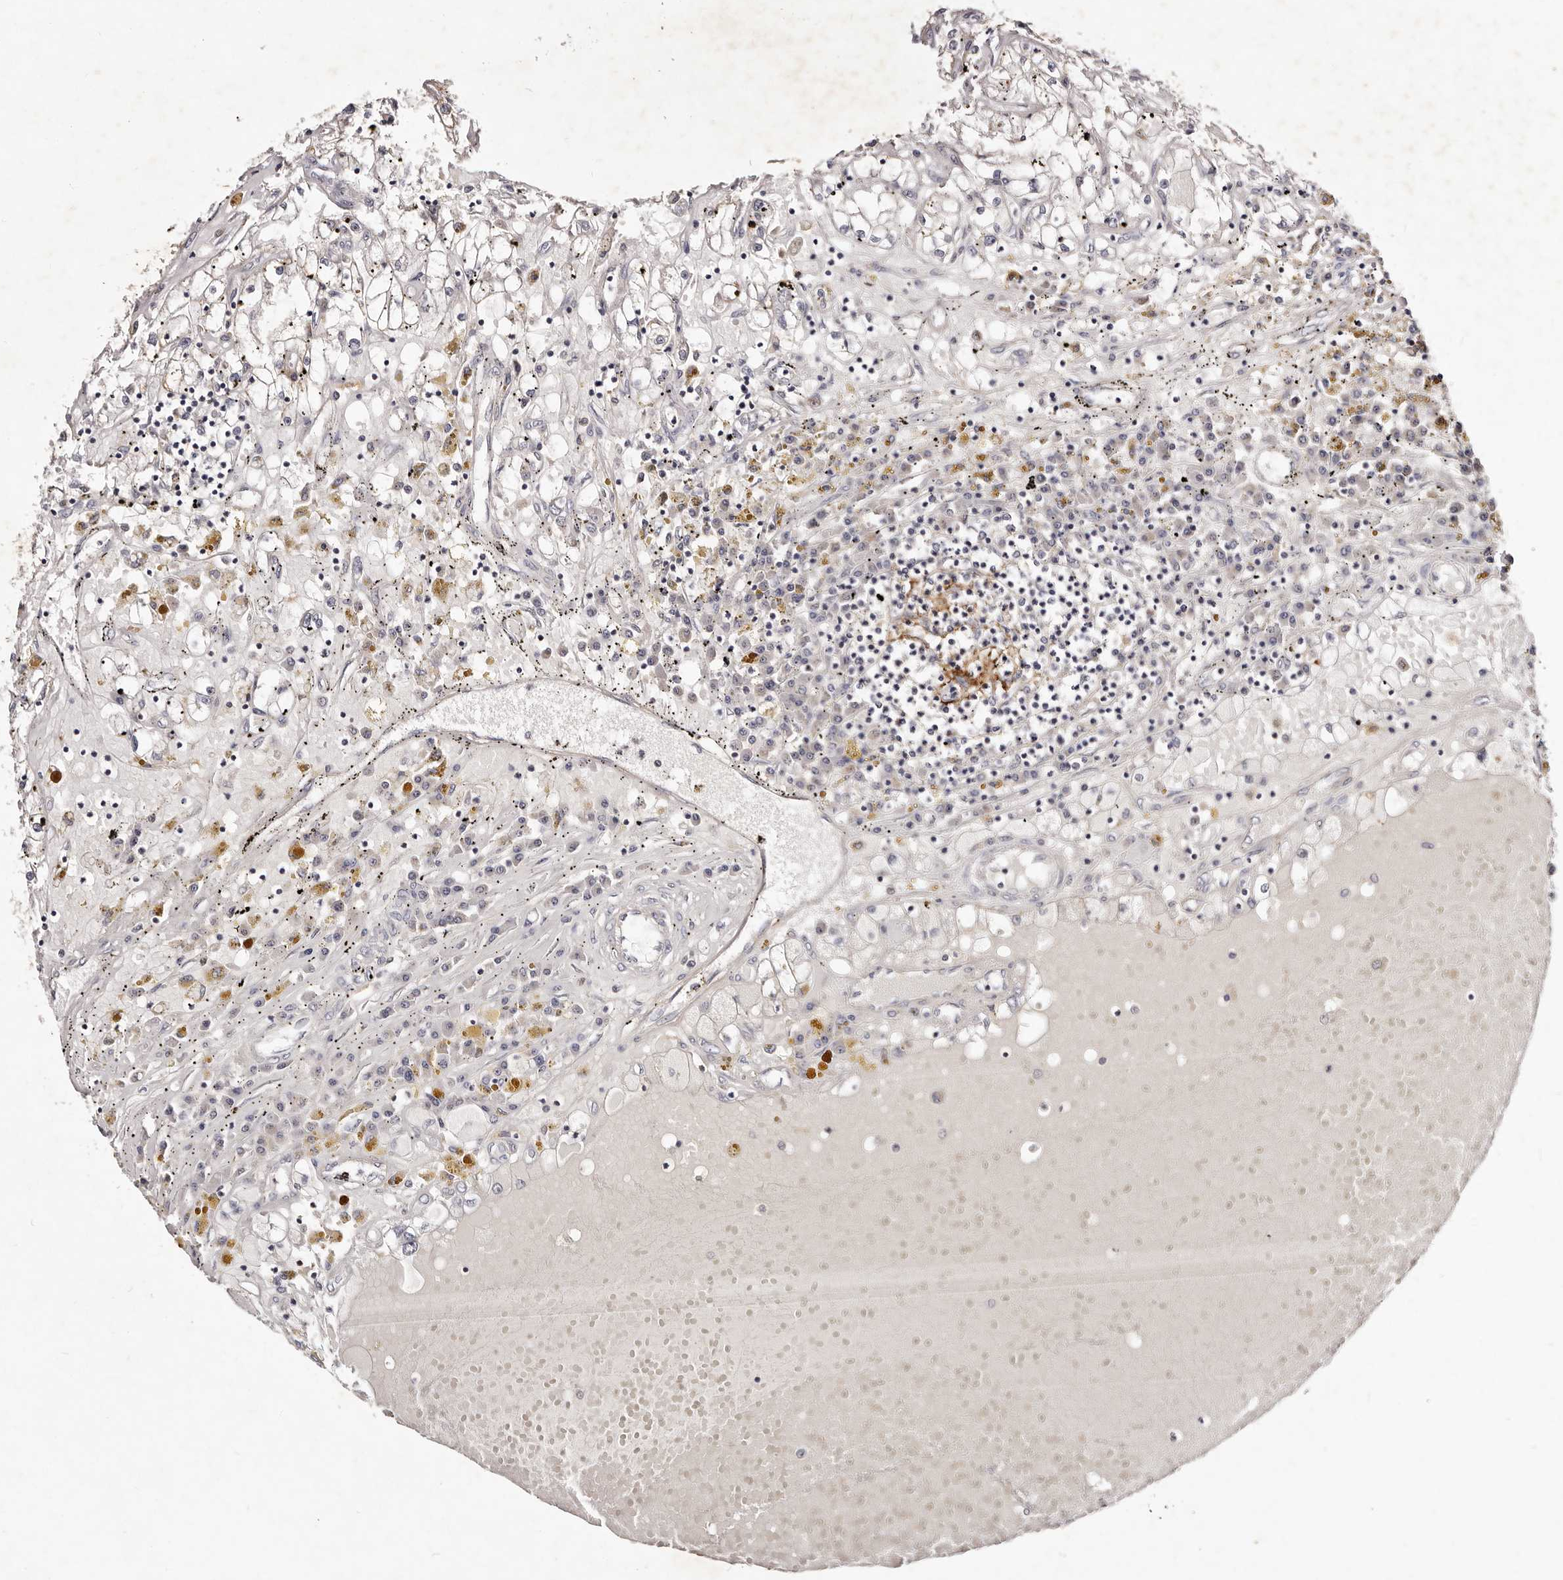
{"staining": {"intensity": "negative", "quantity": "none", "location": "none"}, "tissue": "renal cancer", "cell_type": "Tumor cells", "image_type": "cancer", "snomed": [{"axis": "morphology", "description": "Adenocarcinoma, NOS"}, {"axis": "topography", "description": "Kidney"}], "caption": "The micrograph displays no staining of tumor cells in renal cancer. (Brightfield microscopy of DAB (3,3'-diaminobenzidine) IHC at high magnification).", "gene": "MRPS33", "patient": {"sex": "male", "age": 56}}